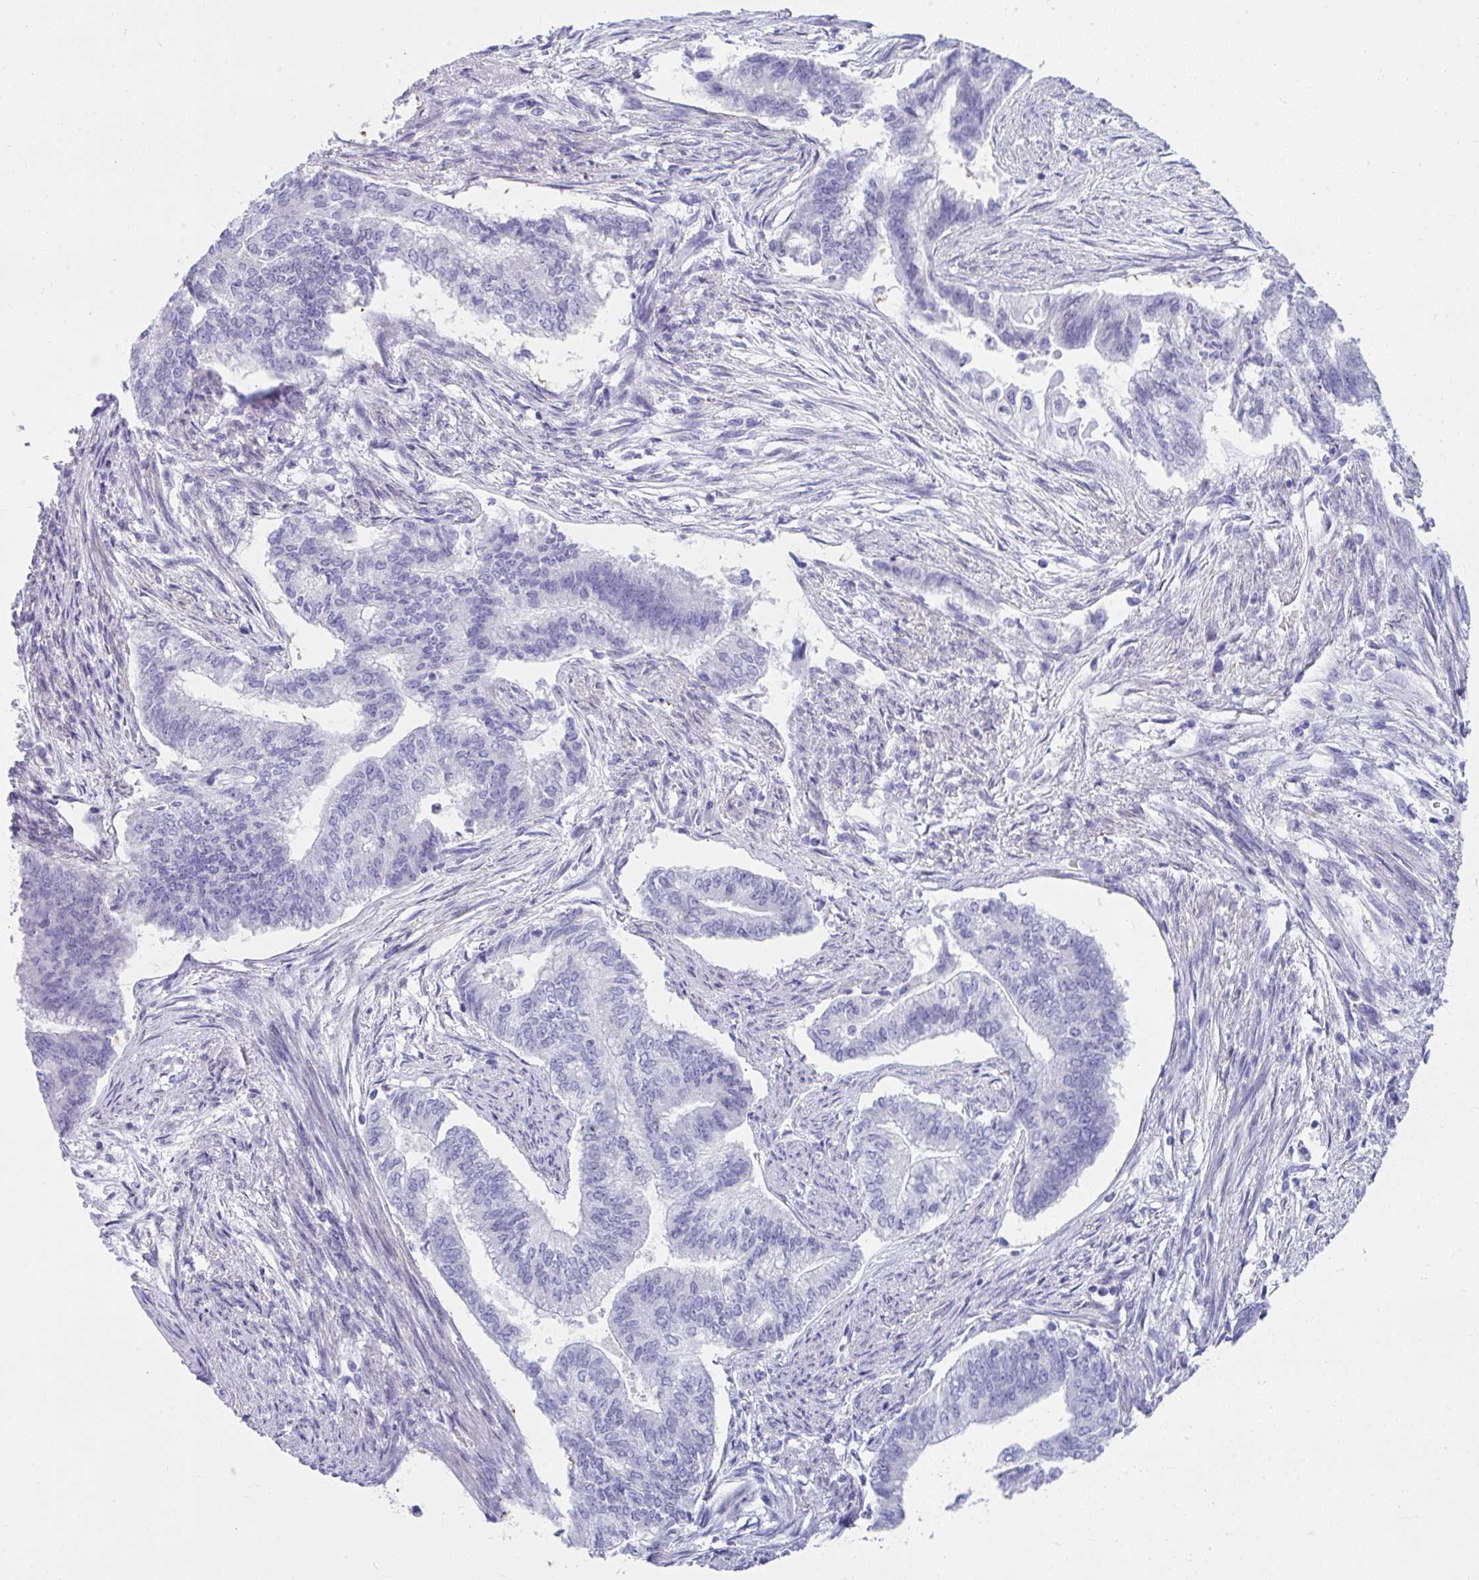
{"staining": {"intensity": "negative", "quantity": "none", "location": "none"}, "tissue": "endometrial cancer", "cell_type": "Tumor cells", "image_type": "cancer", "snomed": [{"axis": "morphology", "description": "Adenocarcinoma, NOS"}, {"axis": "topography", "description": "Endometrium"}], "caption": "High power microscopy photomicrograph of an immunohistochemistry (IHC) photomicrograph of adenocarcinoma (endometrial), revealing no significant staining in tumor cells. (Stains: DAB immunohistochemistry (IHC) with hematoxylin counter stain, Microscopy: brightfield microscopy at high magnification).", "gene": "ISL1", "patient": {"sex": "female", "age": 65}}